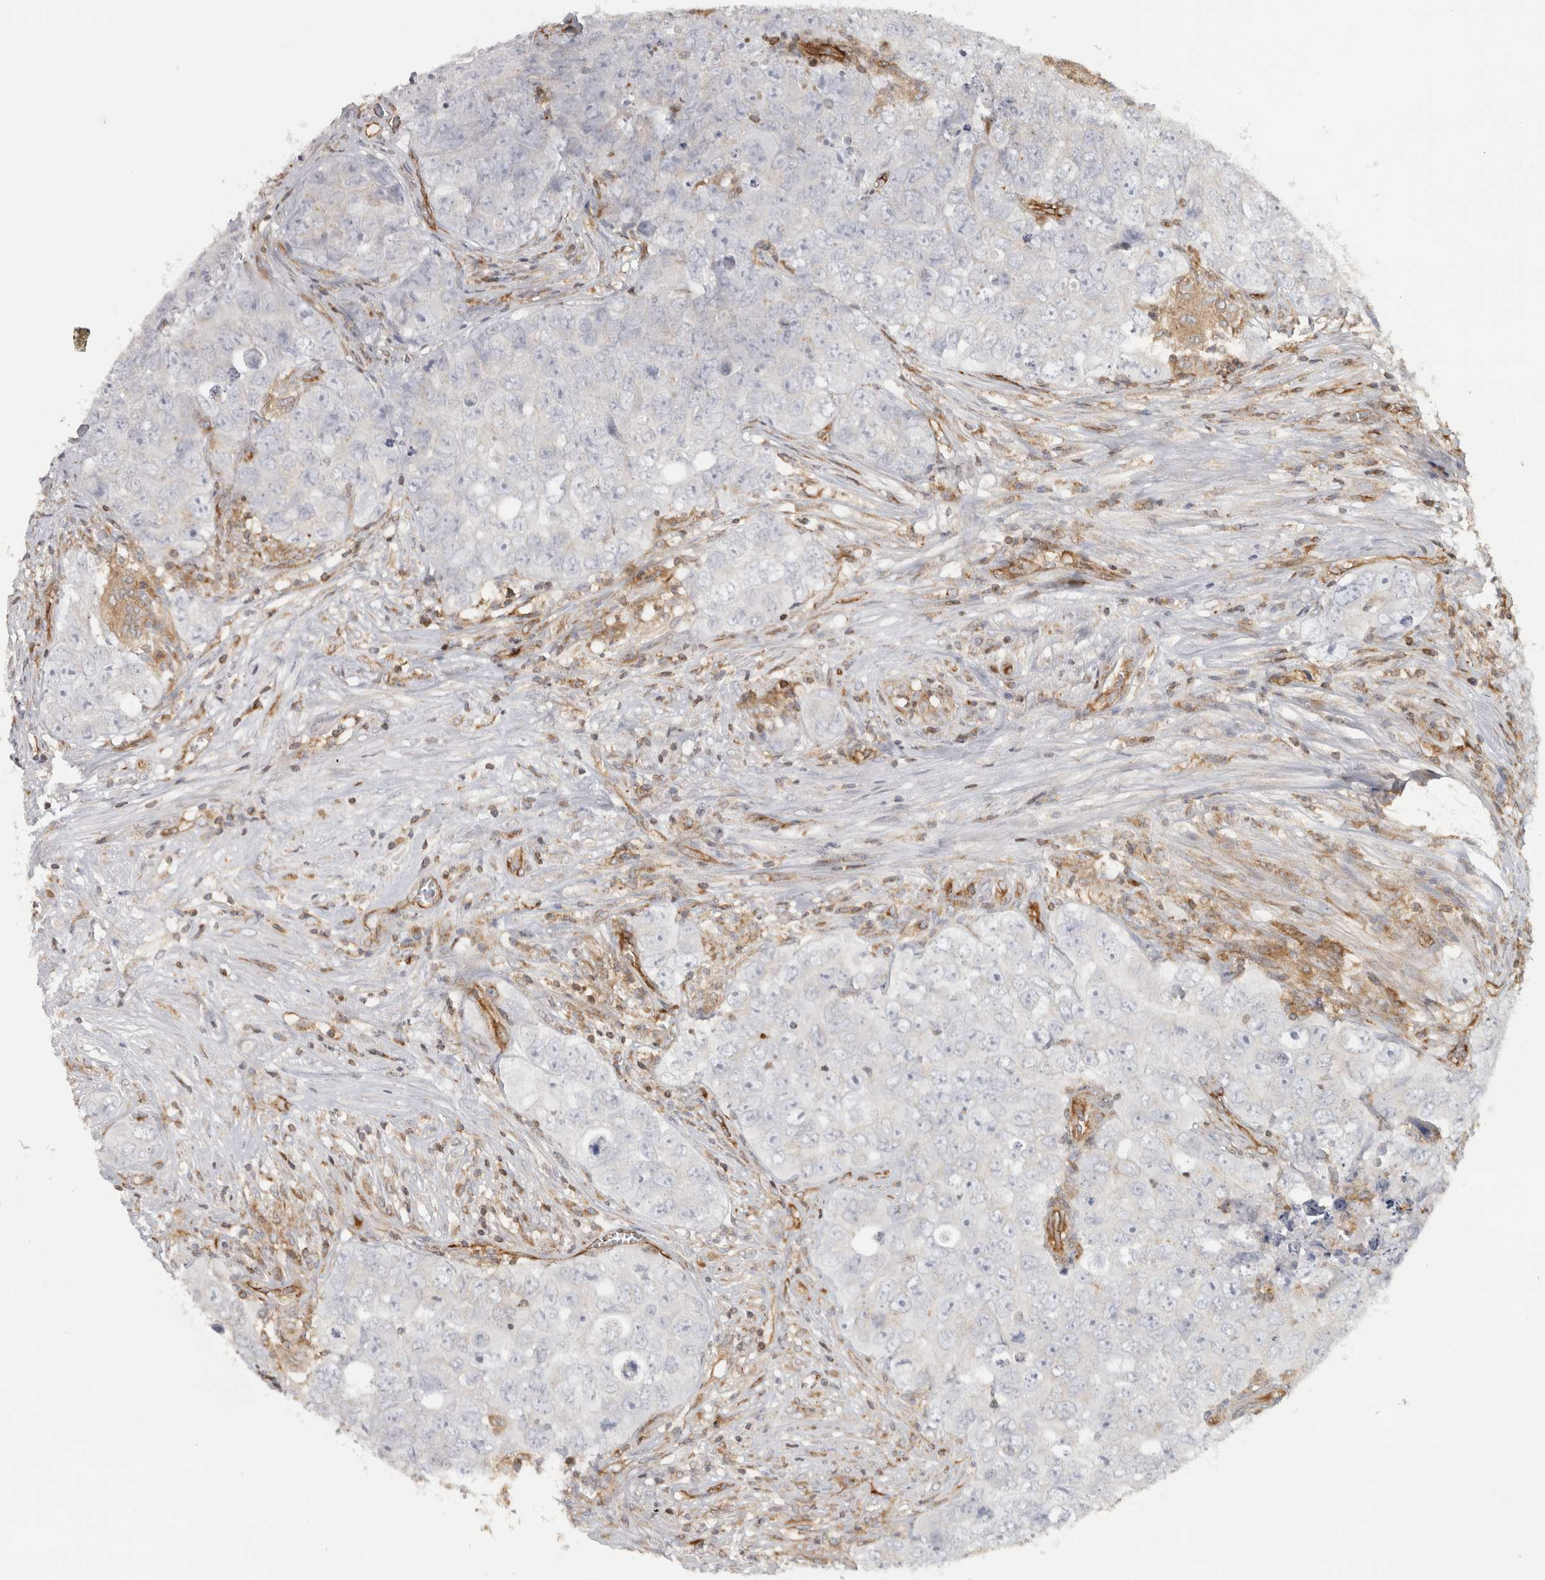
{"staining": {"intensity": "negative", "quantity": "none", "location": "none"}, "tissue": "testis cancer", "cell_type": "Tumor cells", "image_type": "cancer", "snomed": [{"axis": "morphology", "description": "Seminoma, NOS"}, {"axis": "morphology", "description": "Carcinoma, Embryonal, NOS"}, {"axis": "topography", "description": "Testis"}], "caption": "Tumor cells show no significant protein staining in testis cancer (embryonal carcinoma).", "gene": "HLA-E", "patient": {"sex": "male", "age": 43}}